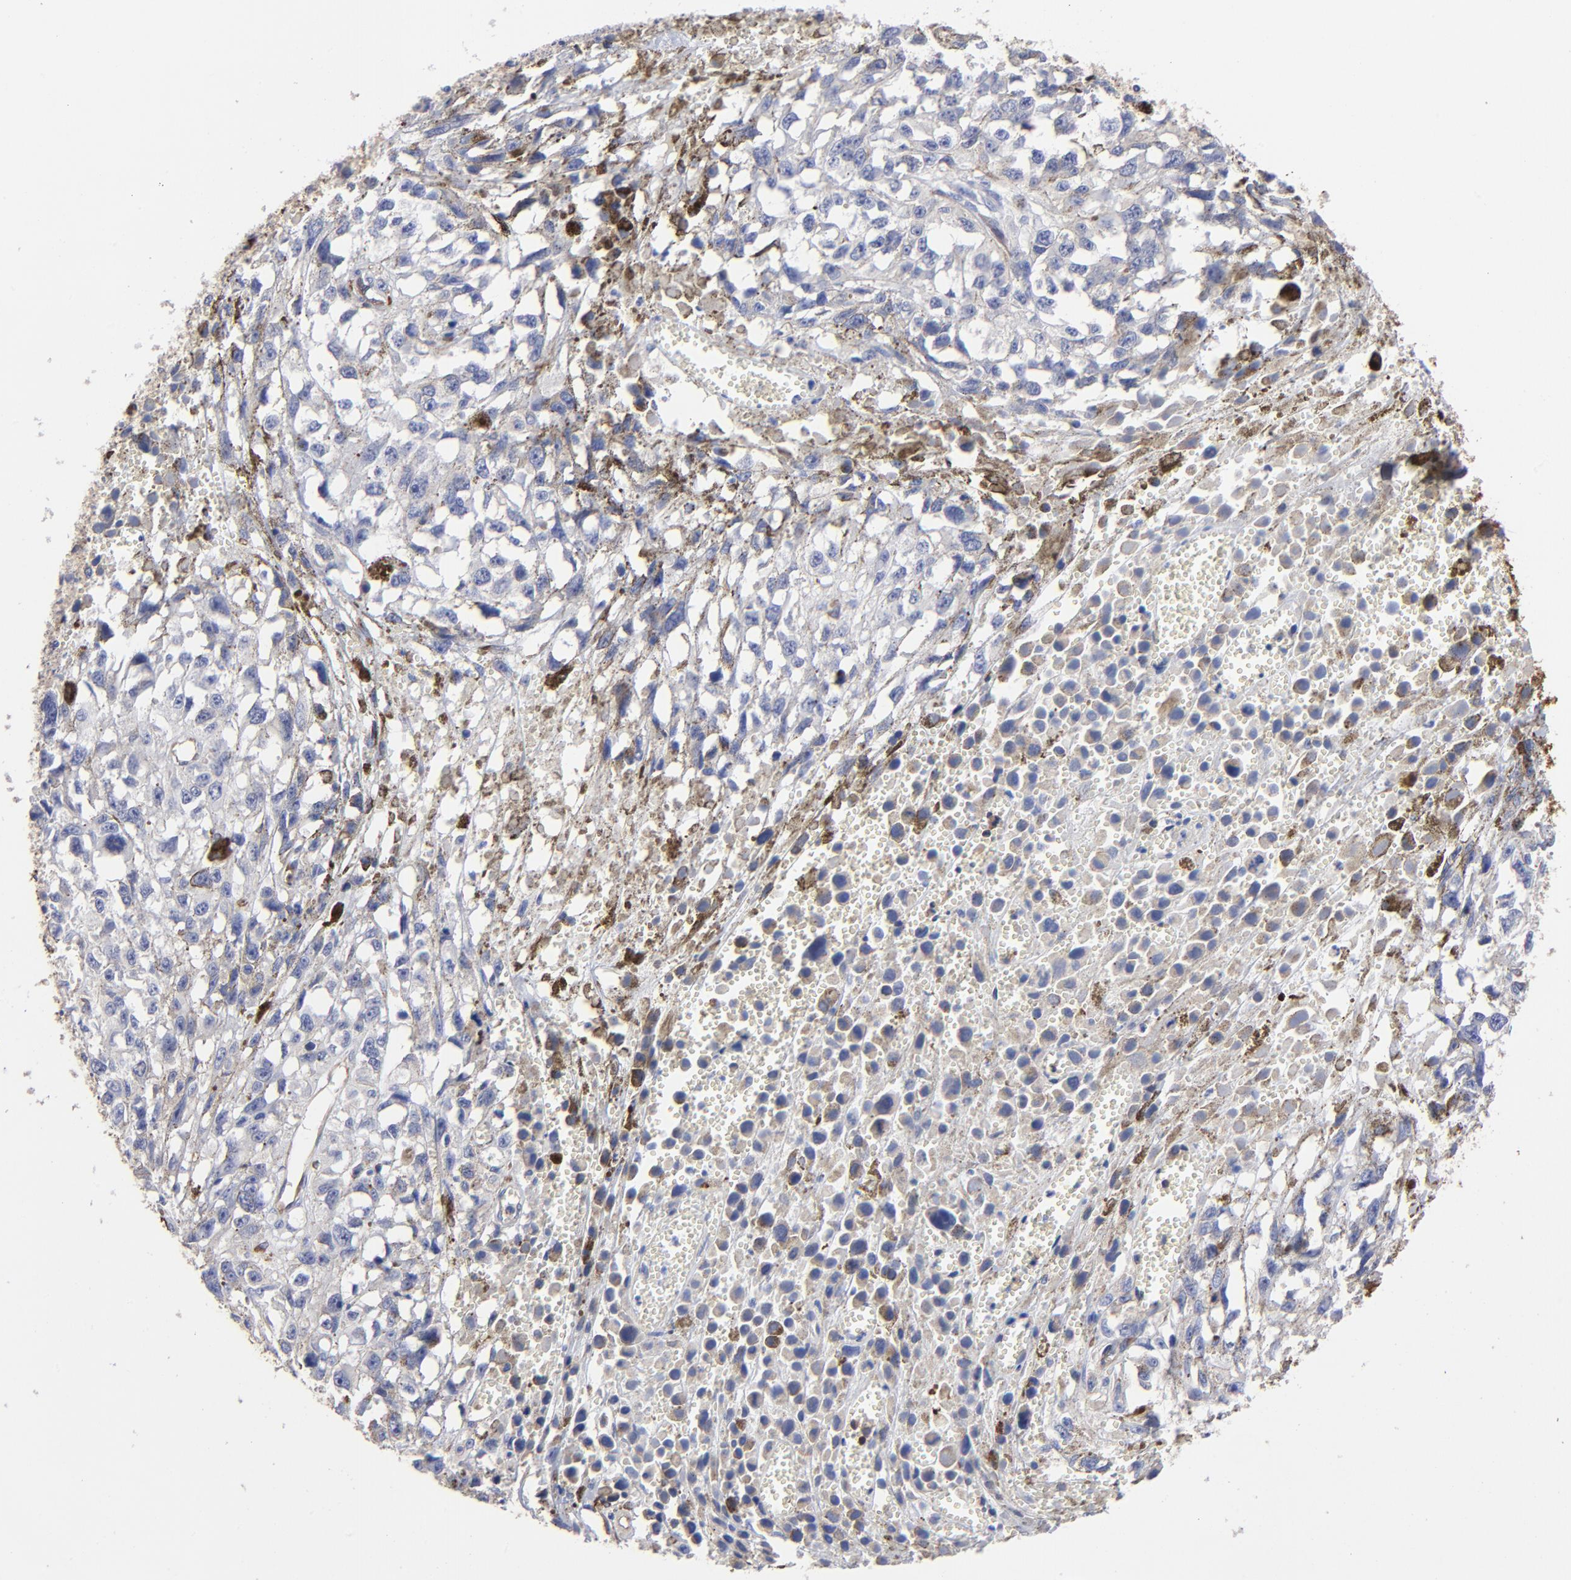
{"staining": {"intensity": "negative", "quantity": "none", "location": "none"}, "tissue": "melanoma", "cell_type": "Tumor cells", "image_type": "cancer", "snomed": [{"axis": "morphology", "description": "Malignant melanoma, Metastatic site"}, {"axis": "topography", "description": "Lymph node"}], "caption": "Human melanoma stained for a protein using immunohistochemistry (IHC) exhibits no staining in tumor cells.", "gene": "CILP", "patient": {"sex": "male", "age": 59}}